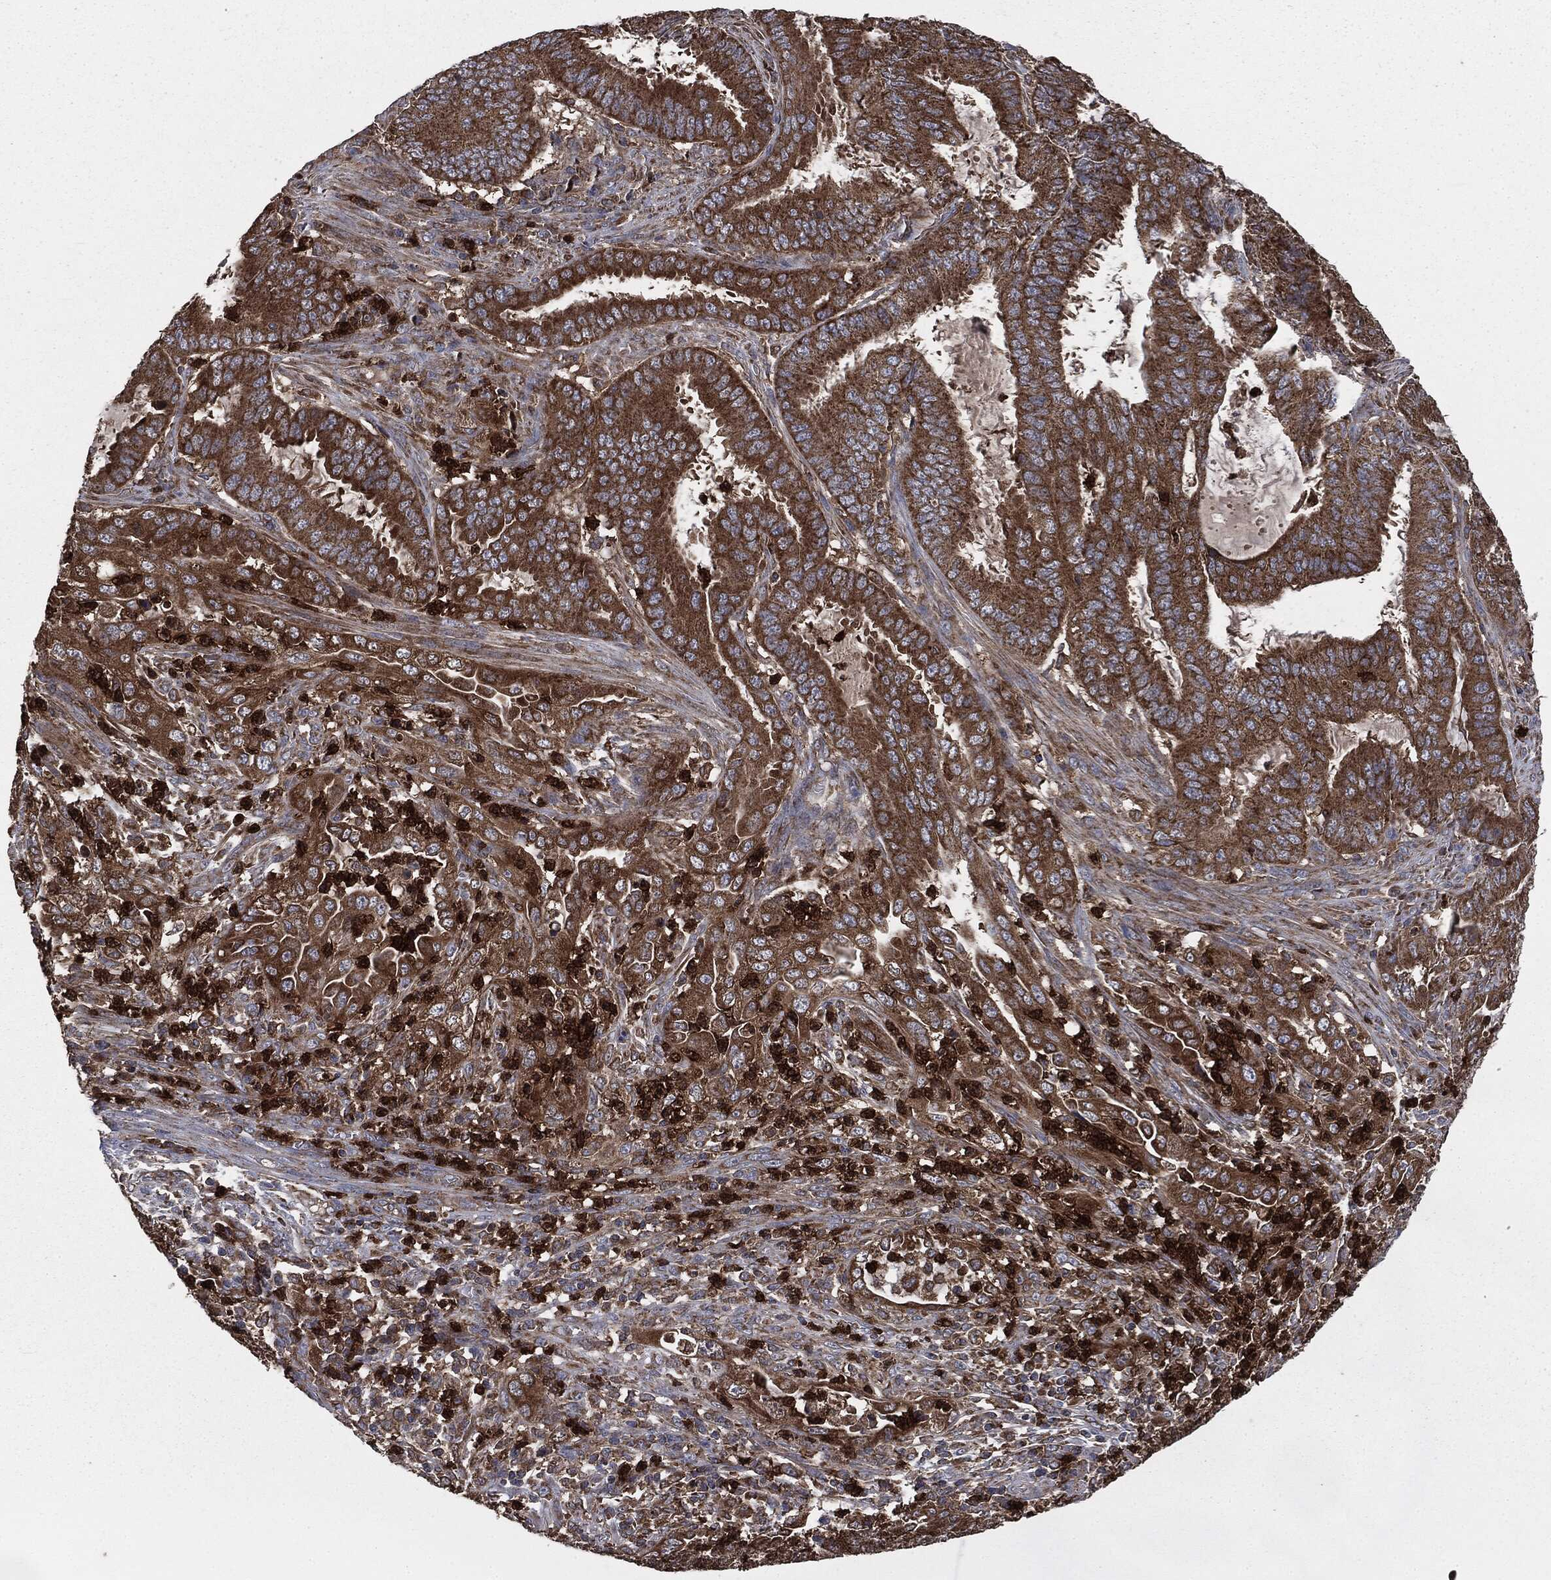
{"staining": {"intensity": "strong", "quantity": ">75%", "location": "cytoplasmic/membranous"}, "tissue": "endometrial cancer", "cell_type": "Tumor cells", "image_type": "cancer", "snomed": [{"axis": "morphology", "description": "Adenocarcinoma, NOS"}, {"axis": "topography", "description": "Endometrium"}], "caption": "Approximately >75% of tumor cells in endometrial adenocarcinoma demonstrate strong cytoplasmic/membranous protein staining as visualized by brown immunohistochemical staining.", "gene": "MAPK6", "patient": {"sex": "female", "age": 51}}